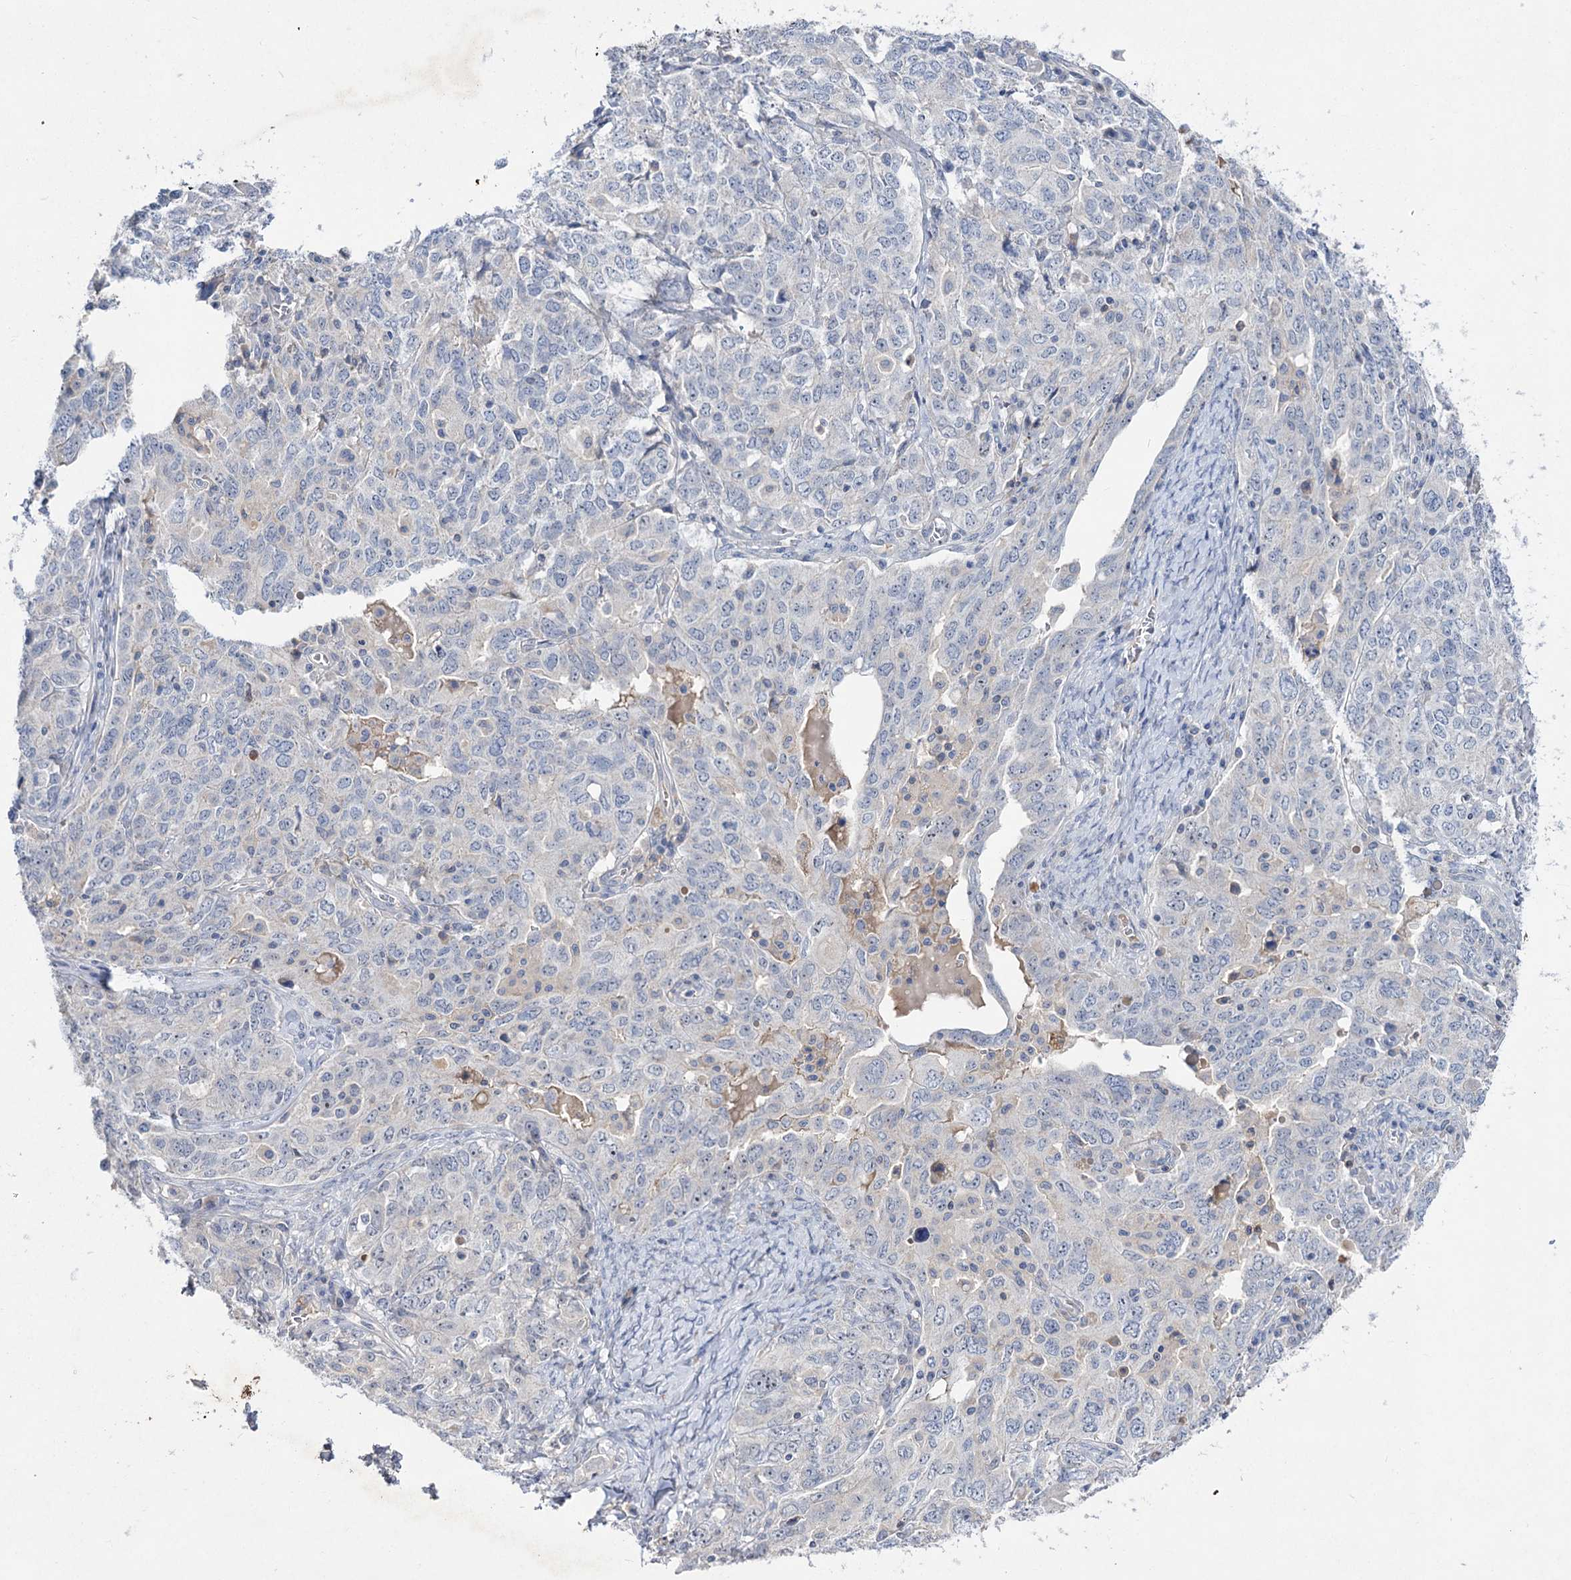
{"staining": {"intensity": "negative", "quantity": "none", "location": "none"}, "tissue": "ovarian cancer", "cell_type": "Tumor cells", "image_type": "cancer", "snomed": [{"axis": "morphology", "description": "Carcinoma, endometroid"}, {"axis": "topography", "description": "Ovary"}], "caption": "The histopathology image shows no significant expression in tumor cells of ovarian cancer.", "gene": "ATP4A", "patient": {"sex": "female", "age": 62}}